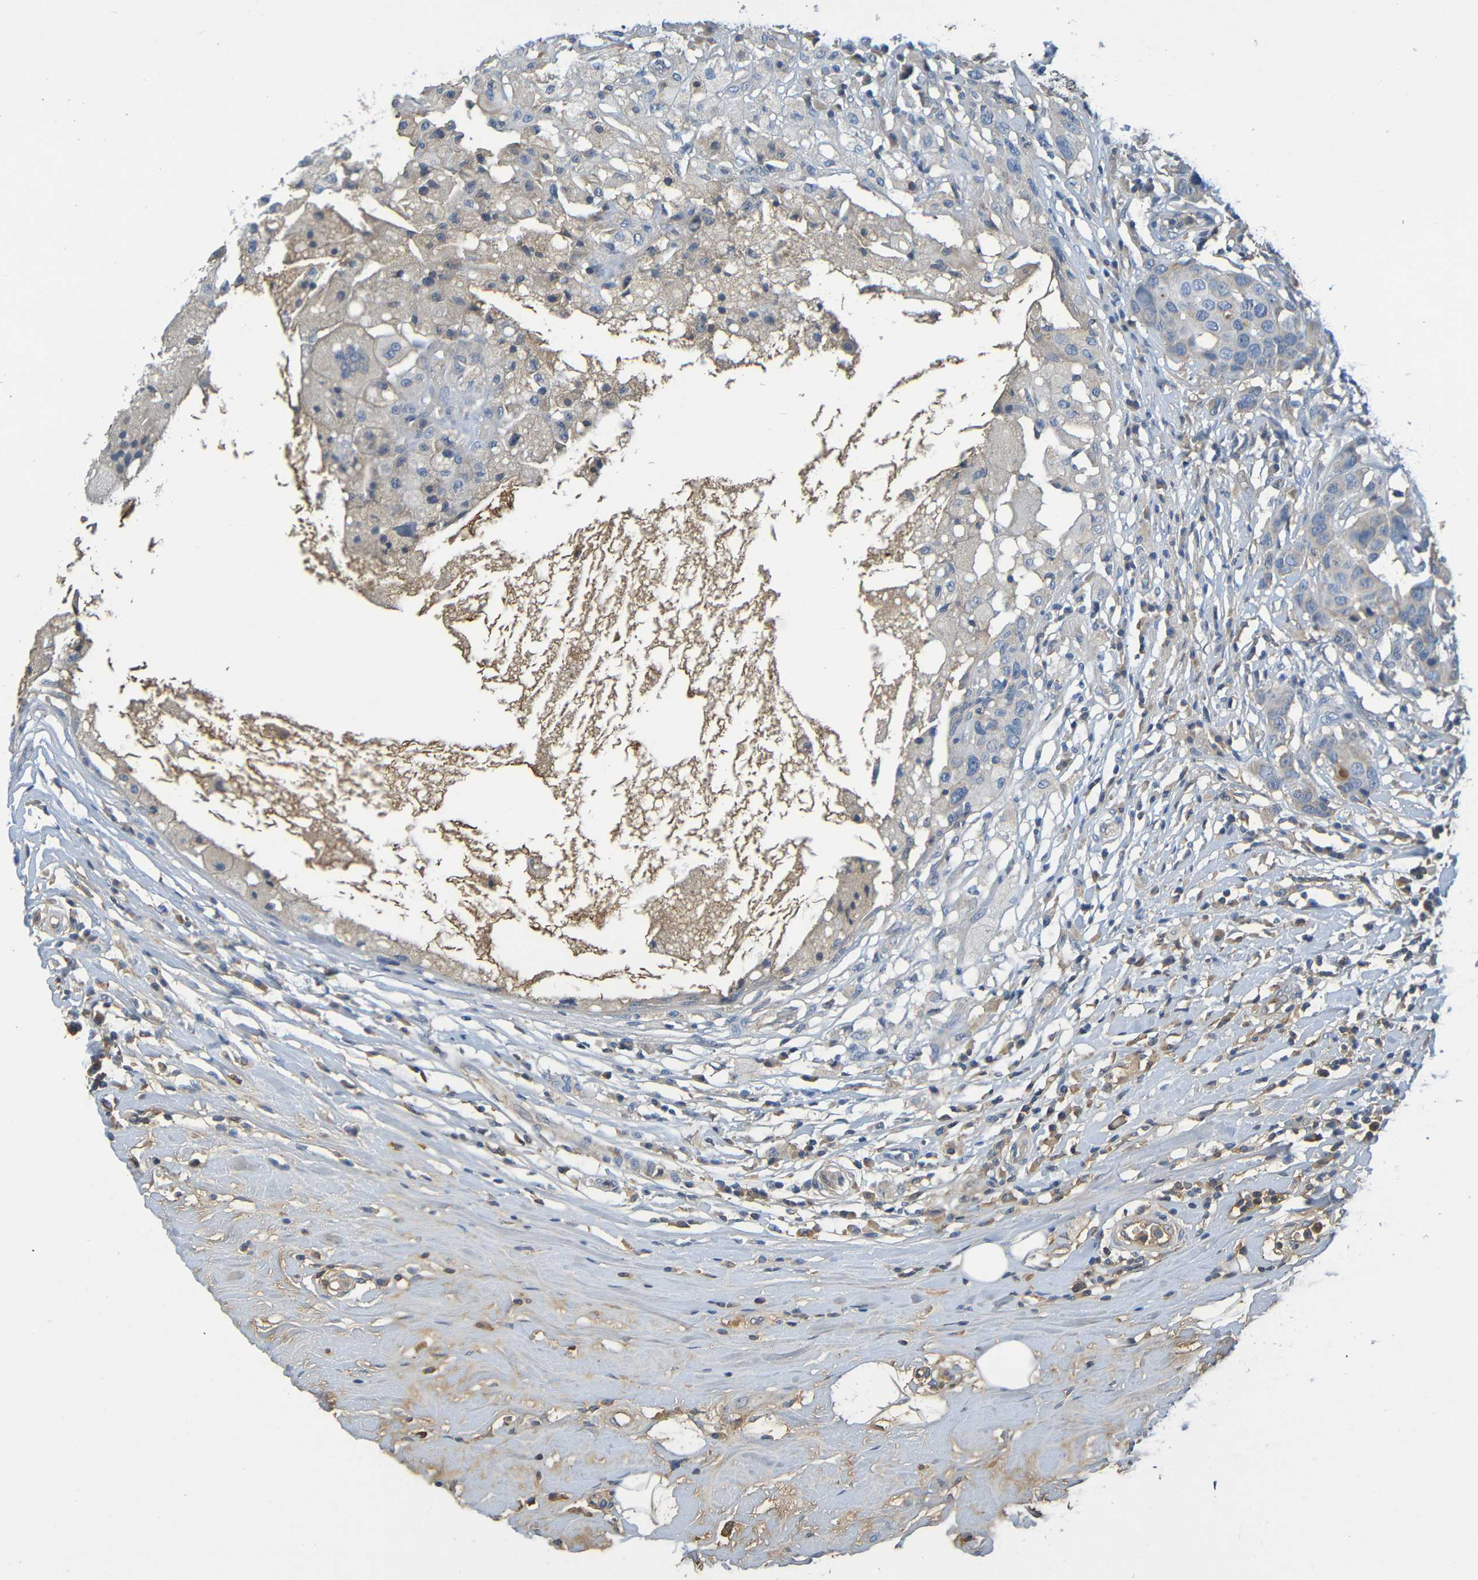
{"staining": {"intensity": "negative", "quantity": "none", "location": "none"}, "tissue": "breast cancer", "cell_type": "Tumor cells", "image_type": "cancer", "snomed": [{"axis": "morphology", "description": "Duct carcinoma"}, {"axis": "topography", "description": "Breast"}], "caption": "This is a photomicrograph of immunohistochemistry (IHC) staining of breast cancer, which shows no expression in tumor cells.", "gene": "C1QA", "patient": {"sex": "female", "age": 27}}